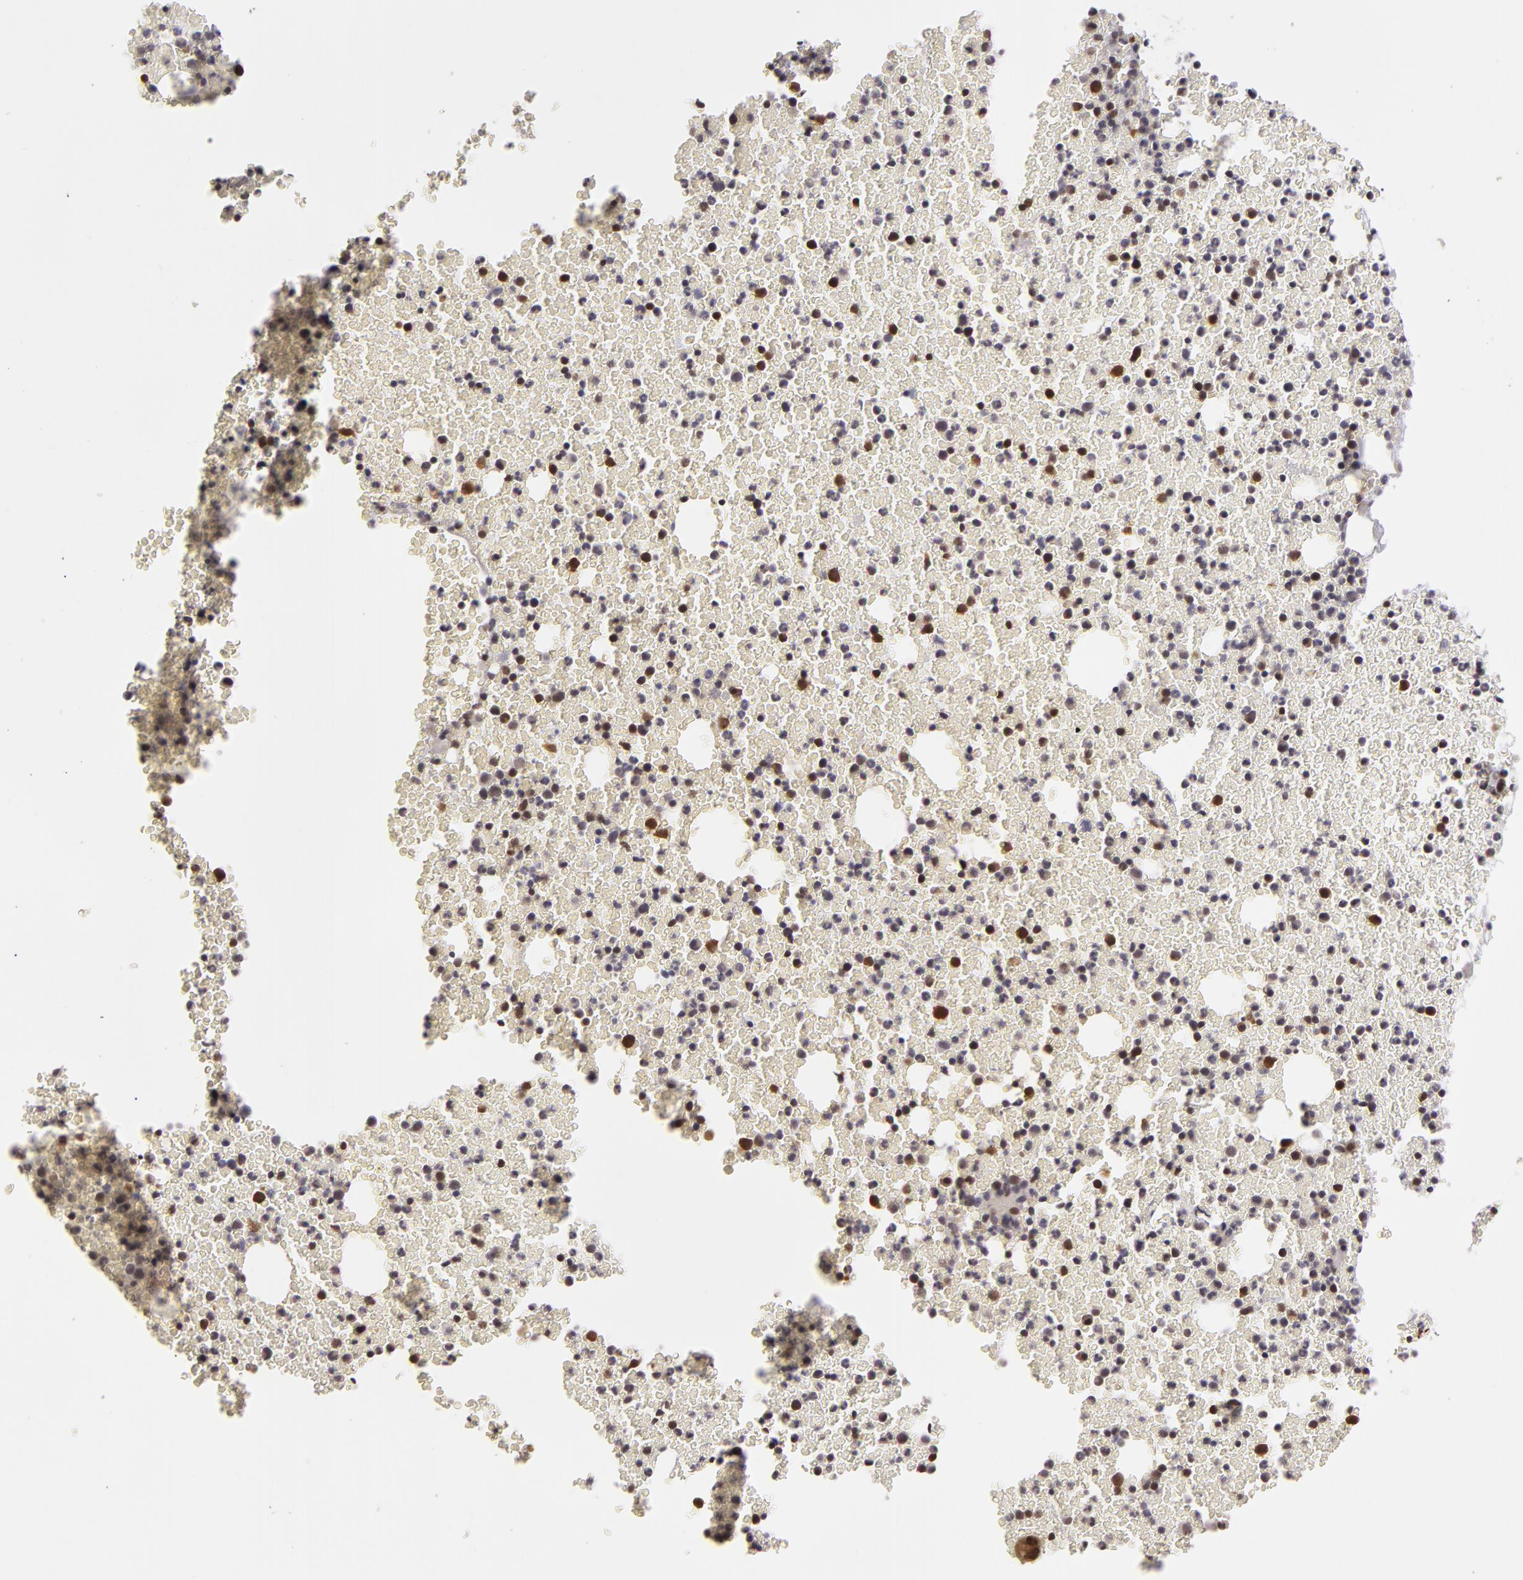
{"staining": {"intensity": "moderate", "quantity": "25%-75%", "location": "nuclear"}, "tissue": "bone marrow", "cell_type": "Hematopoietic cells", "image_type": "normal", "snomed": [{"axis": "morphology", "description": "Normal tissue, NOS"}, {"axis": "topography", "description": "Bone marrow"}], "caption": "Moderate nuclear expression is identified in approximately 25%-75% of hematopoietic cells in benign bone marrow.", "gene": "ZNF133", "patient": {"sex": "female", "age": 41}}